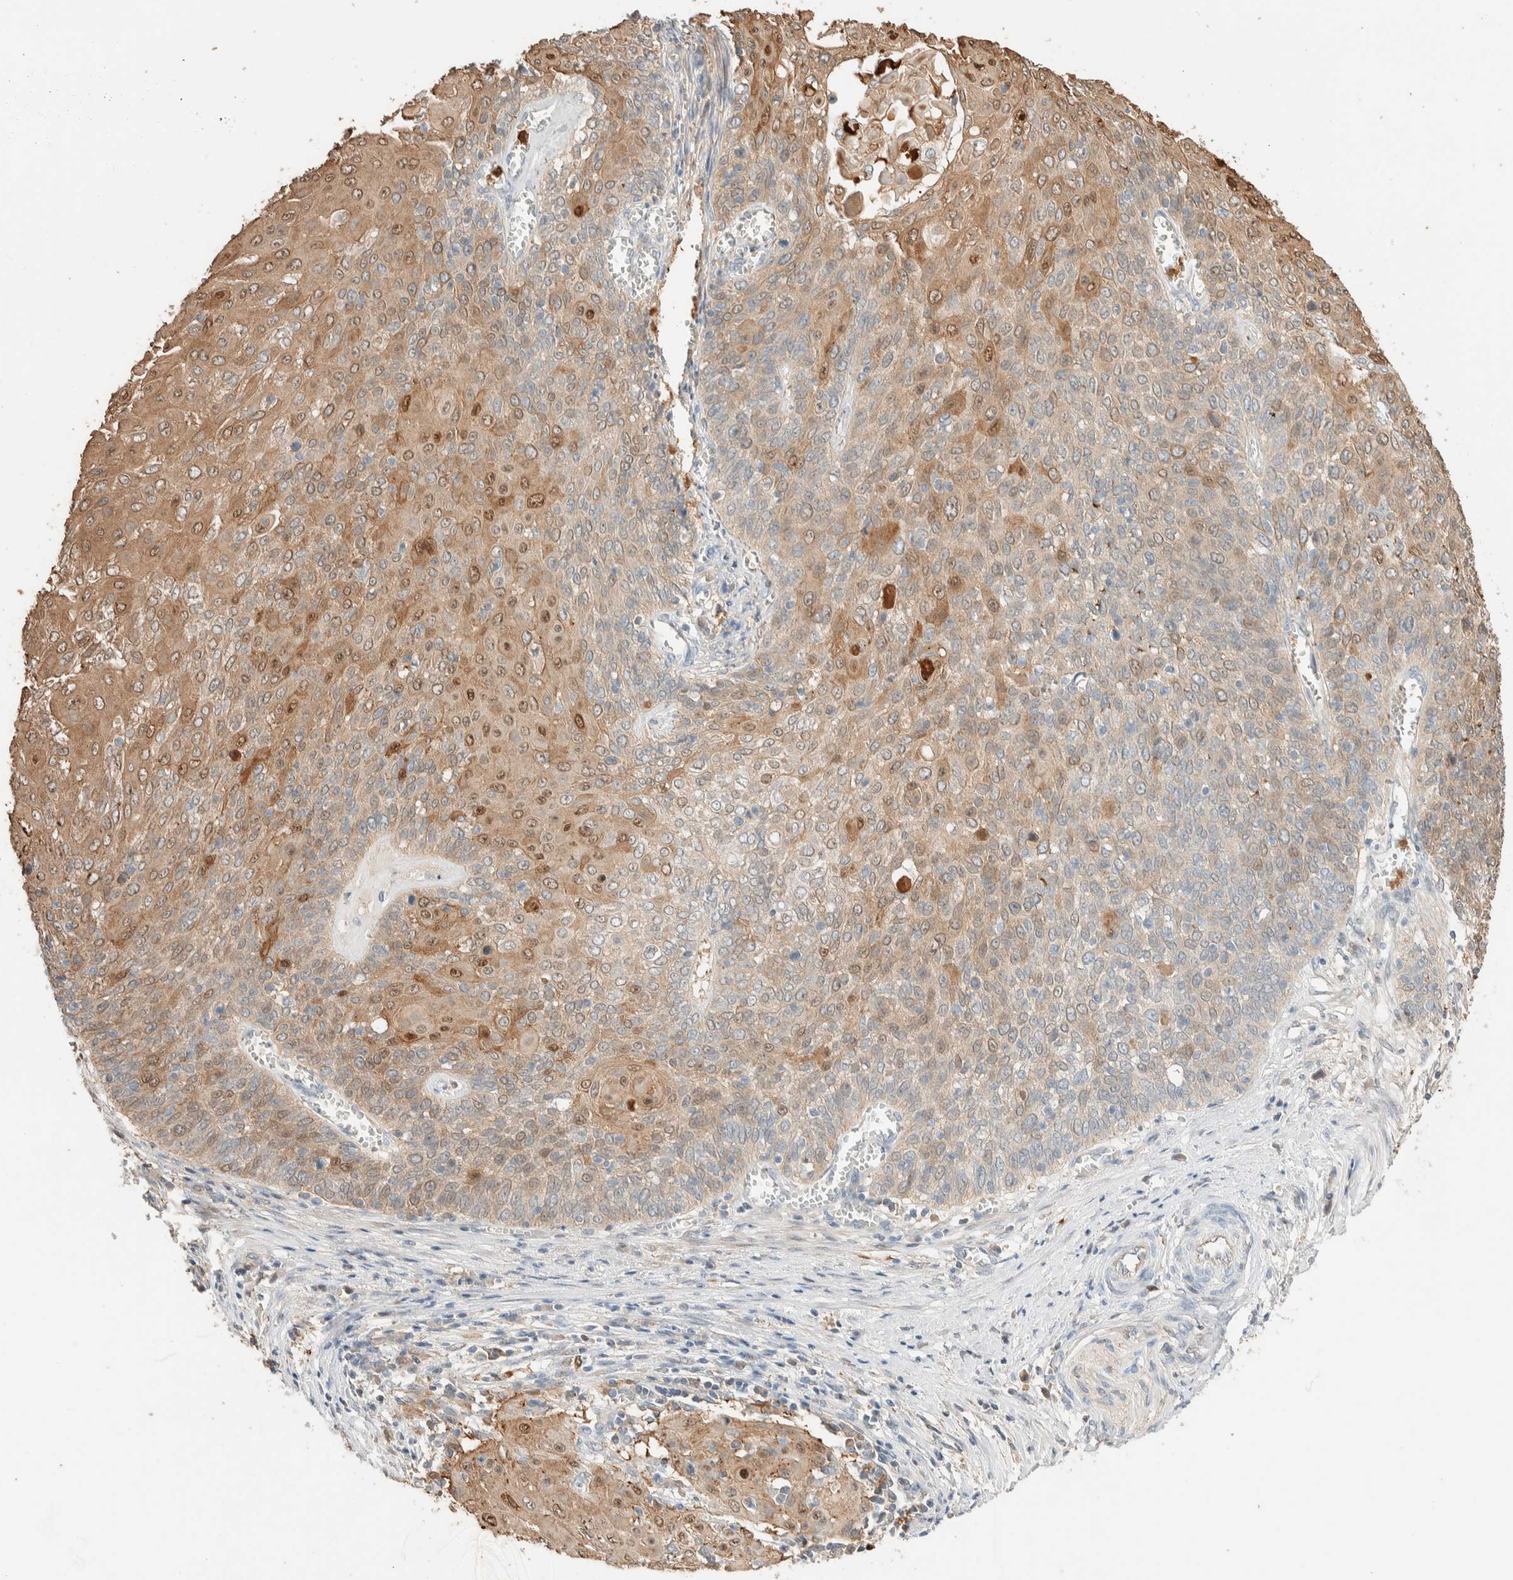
{"staining": {"intensity": "moderate", "quantity": "25%-75%", "location": "cytoplasmic/membranous,nuclear"}, "tissue": "cervical cancer", "cell_type": "Tumor cells", "image_type": "cancer", "snomed": [{"axis": "morphology", "description": "Squamous cell carcinoma, NOS"}, {"axis": "topography", "description": "Cervix"}], "caption": "This image exhibits IHC staining of human squamous cell carcinoma (cervical), with medium moderate cytoplasmic/membranous and nuclear staining in approximately 25%-75% of tumor cells.", "gene": "SETD4", "patient": {"sex": "female", "age": 39}}